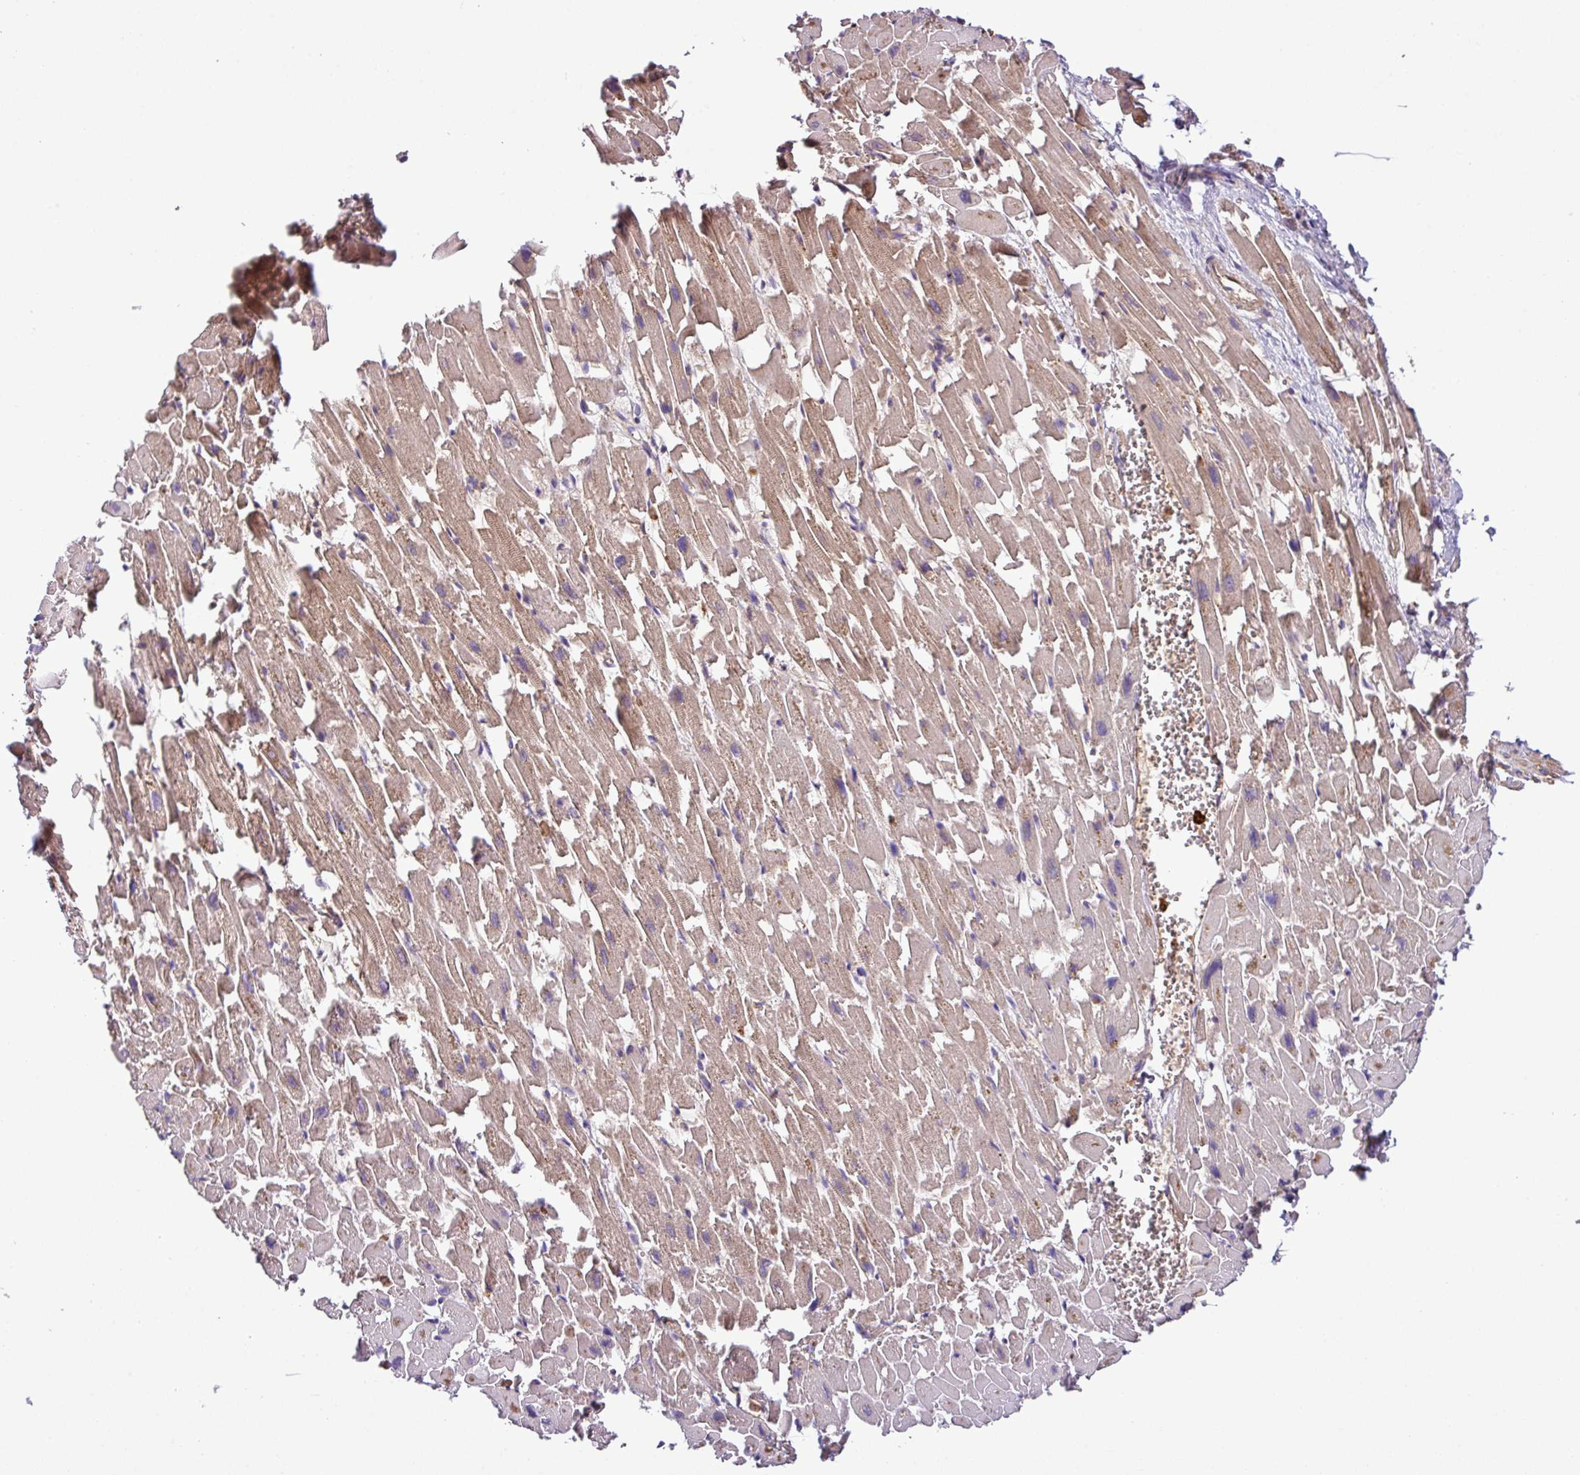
{"staining": {"intensity": "moderate", "quantity": ">75%", "location": "cytoplasmic/membranous"}, "tissue": "heart muscle", "cell_type": "Cardiomyocytes", "image_type": "normal", "snomed": [{"axis": "morphology", "description": "Normal tissue, NOS"}, {"axis": "topography", "description": "Heart"}], "caption": "About >75% of cardiomyocytes in unremarkable human heart muscle display moderate cytoplasmic/membranous protein staining as visualized by brown immunohistochemical staining.", "gene": "ZNF266", "patient": {"sex": "female", "age": 64}}